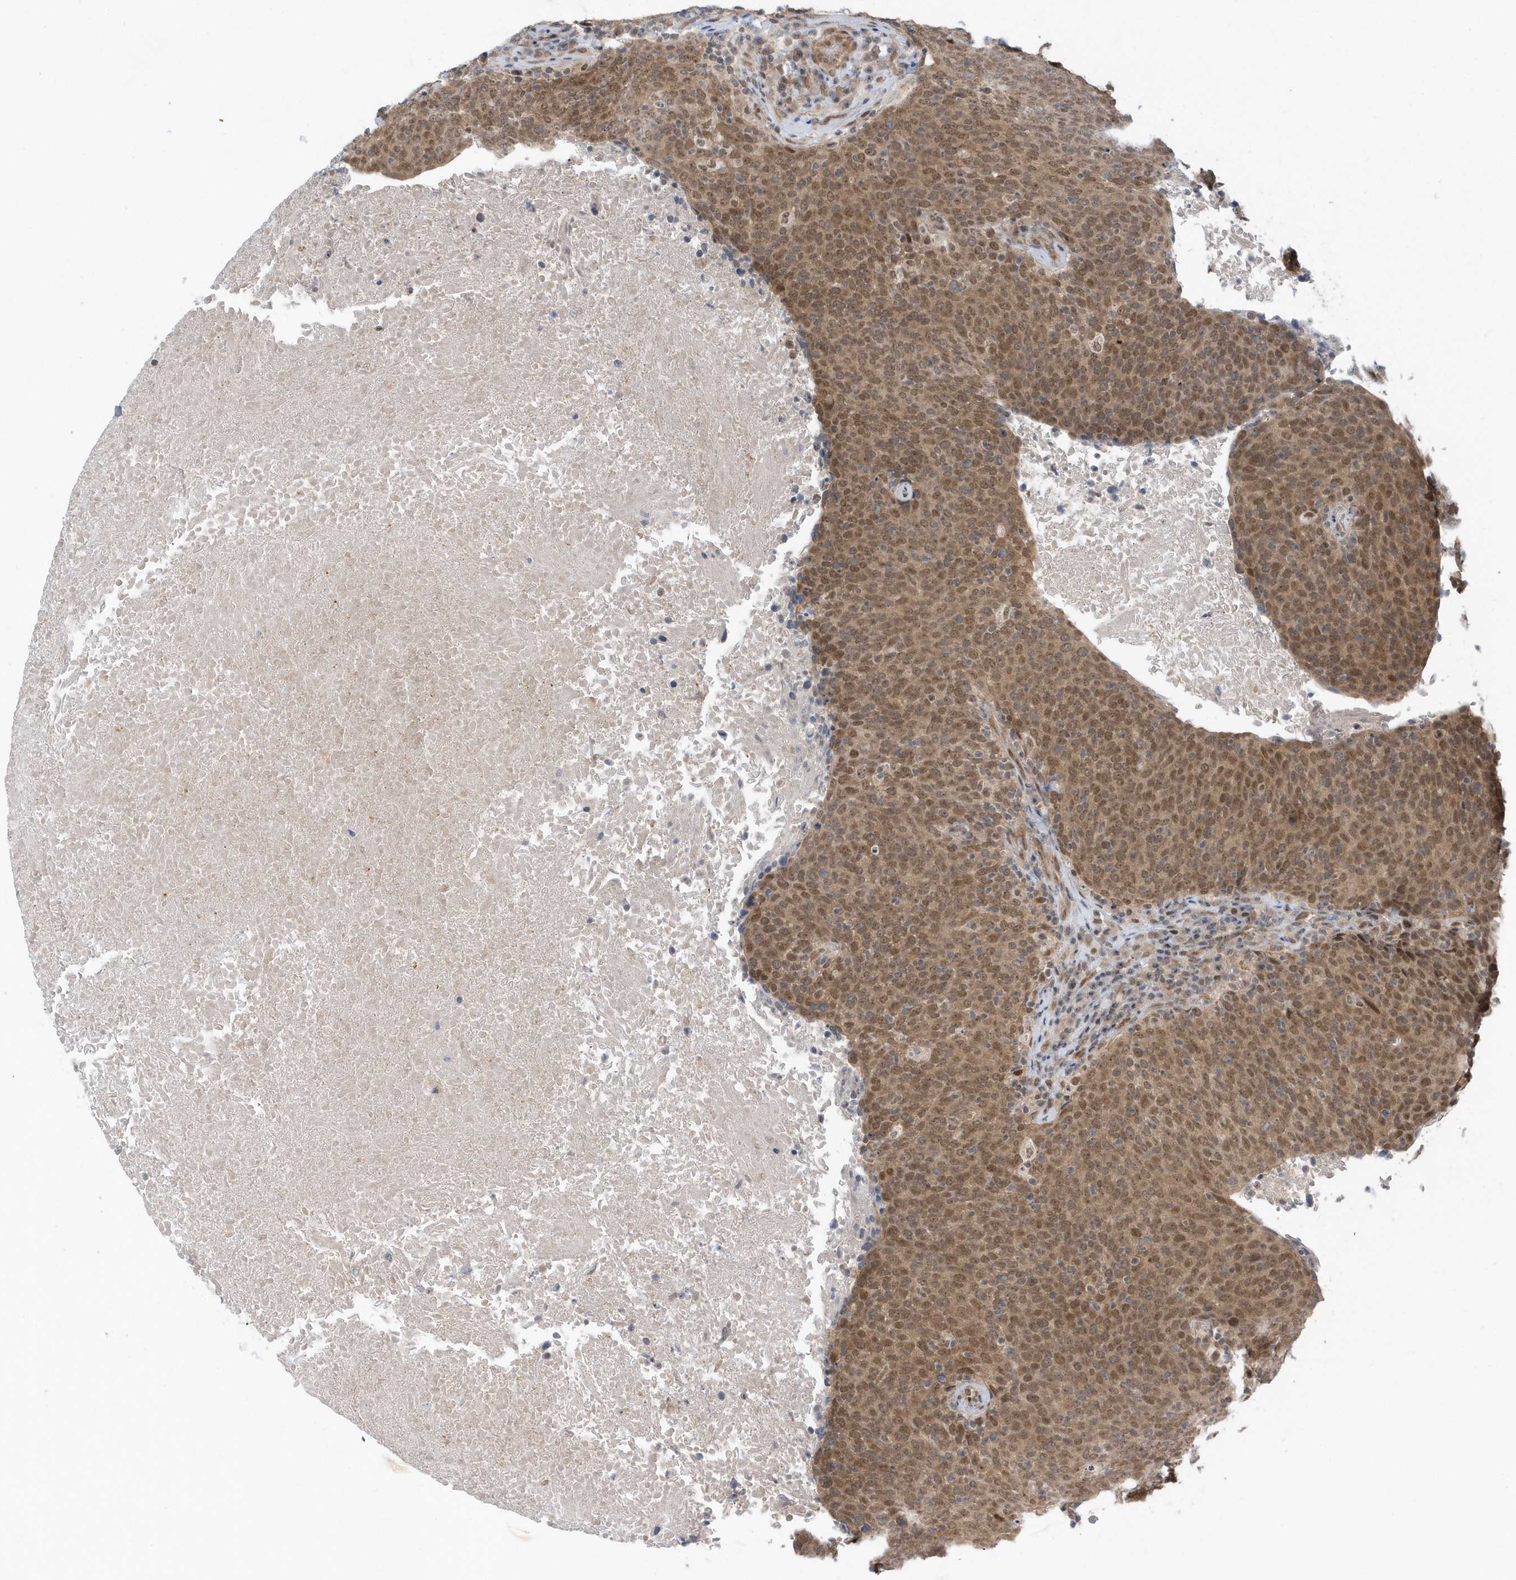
{"staining": {"intensity": "moderate", "quantity": ">75%", "location": "cytoplasmic/membranous,nuclear"}, "tissue": "head and neck cancer", "cell_type": "Tumor cells", "image_type": "cancer", "snomed": [{"axis": "morphology", "description": "Squamous cell carcinoma, NOS"}, {"axis": "morphology", "description": "Squamous cell carcinoma, metastatic, NOS"}, {"axis": "topography", "description": "Lymph node"}, {"axis": "topography", "description": "Head-Neck"}], "caption": "Brown immunohistochemical staining in human head and neck metastatic squamous cell carcinoma exhibits moderate cytoplasmic/membranous and nuclear staining in about >75% of tumor cells.", "gene": "USP53", "patient": {"sex": "male", "age": 62}}